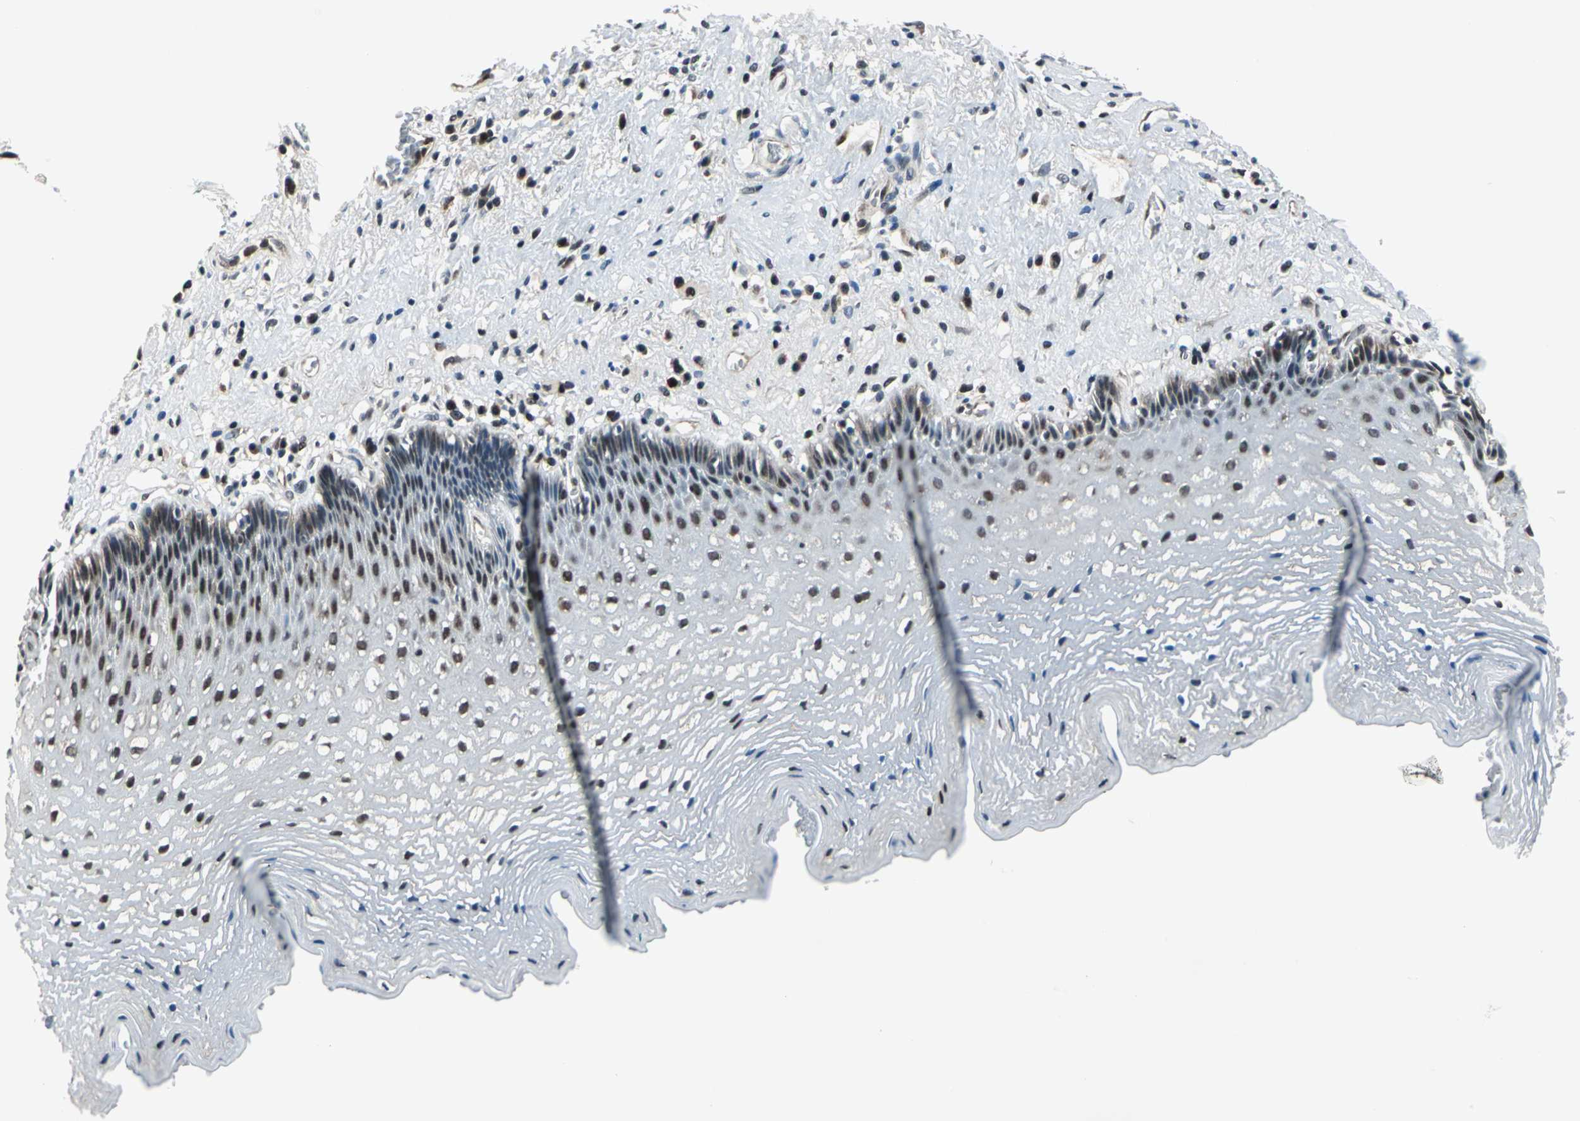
{"staining": {"intensity": "moderate", "quantity": "25%-75%", "location": "nuclear"}, "tissue": "esophagus", "cell_type": "Squamous epithelial cells", "image_type": "normal", "snomed": [{"axis": "morphology", "description": "Normal tissue, NOS"}, {"axis": "topography", "description": "Esophagus"}], "caption": "The histopathology image shows immunohistochemical staining of normal esophagus. There is moderate nuclear staining is identified in approximately 25%-75% of squamous epithelial cells.", "gene": "POLR3K", "patient": {"sex": "female", "age": 70}}